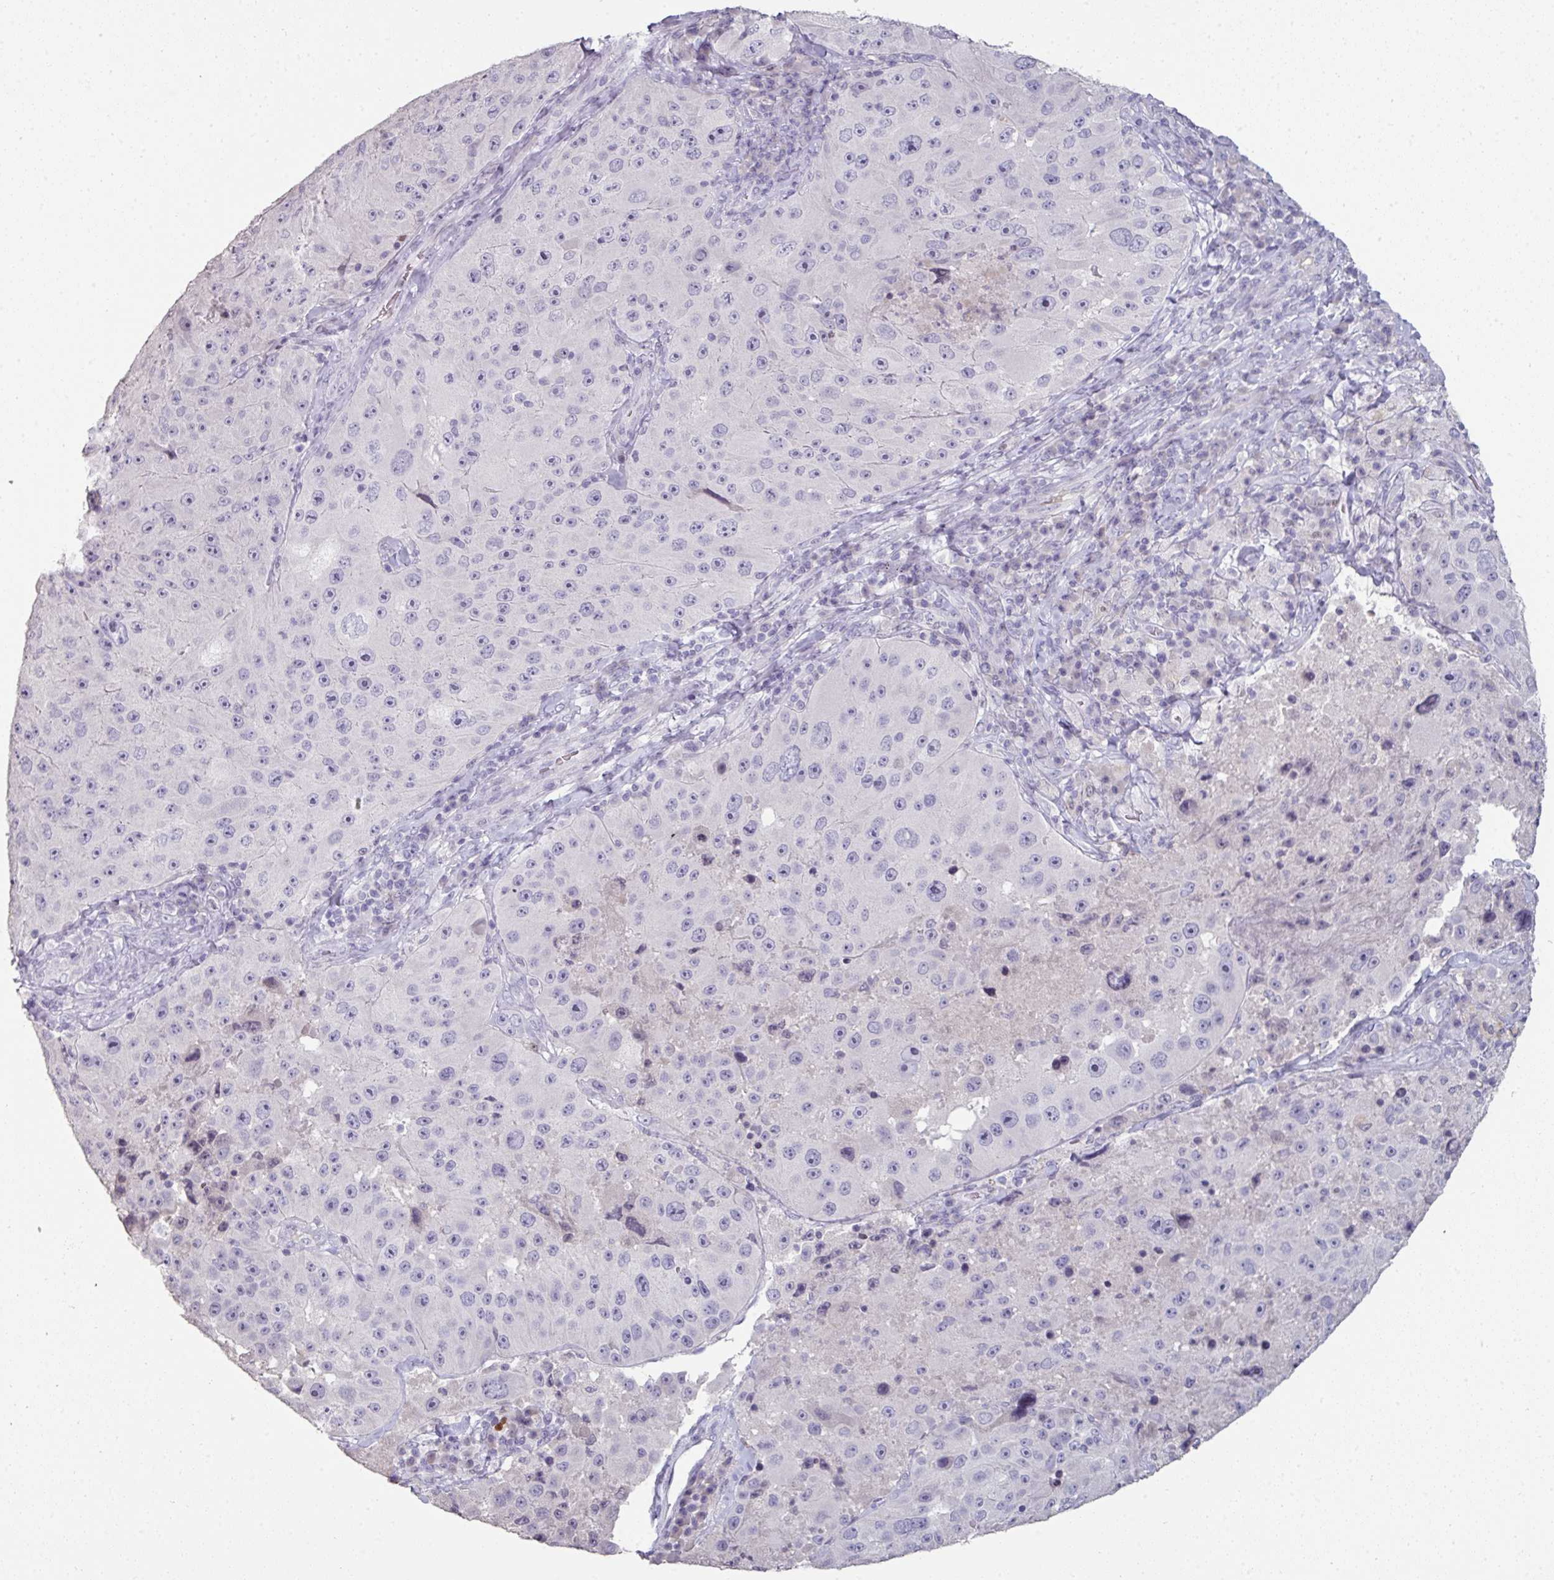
{"staining": {"intensity": "negative", "quantity": "none", "location": "none"}, "tissue": "melanoma", "cell_type": "Tumor cells", "image_type": "cancer", "snomed": [{"axis": "morphology", "description": "Malignant melanoma, Metastatic site"}, {"axis": "topography", "description": "Lymph node"}], "caption": "IHC micrograph of human malignant melanoma (metastatic site) stained for a protein (brown), which shows no positivity in tumor cells.", "gene": "GTF2H3", "patient": {"sex": "male", "age": 62}}